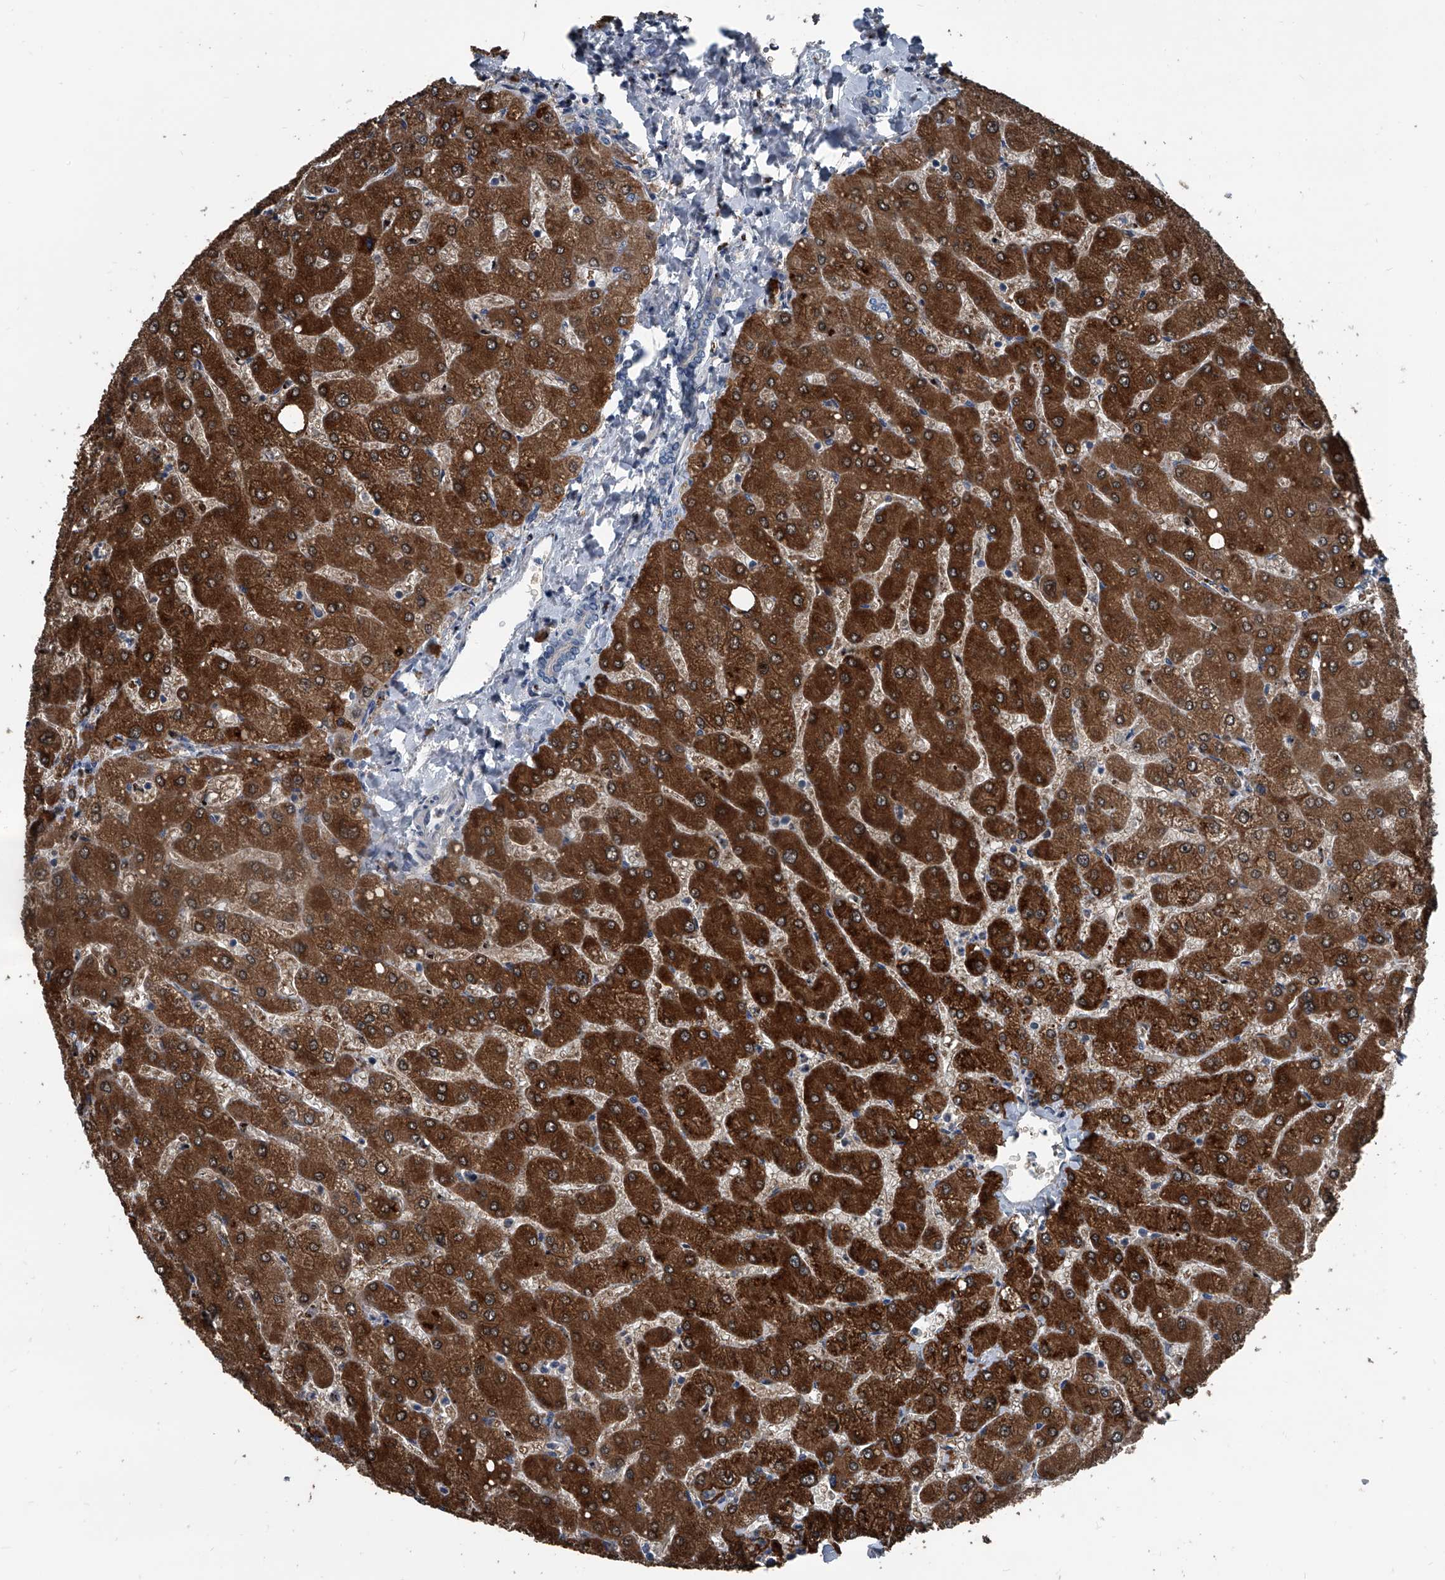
{"staining": {"intensity": "negative", "quantity": "none", "location": "none"}, "tissue": "liver", "cell_type": "Cholangiocytes", "image_type": "normal", "snomed": [{"axis": "morphology", "description": "Normal tissue, NOS"}, {"axis": "topography", "description": "Liver"}], "caption": "IHC histopathology image of unremarkable human liver stained for a protein (brown), which shows no expression in cholangiocytes. (Brightfield microscopy of DAB IHC at high magnification).", "gene": "MEN1", "patient": {"sex": "male", "age": 55}}